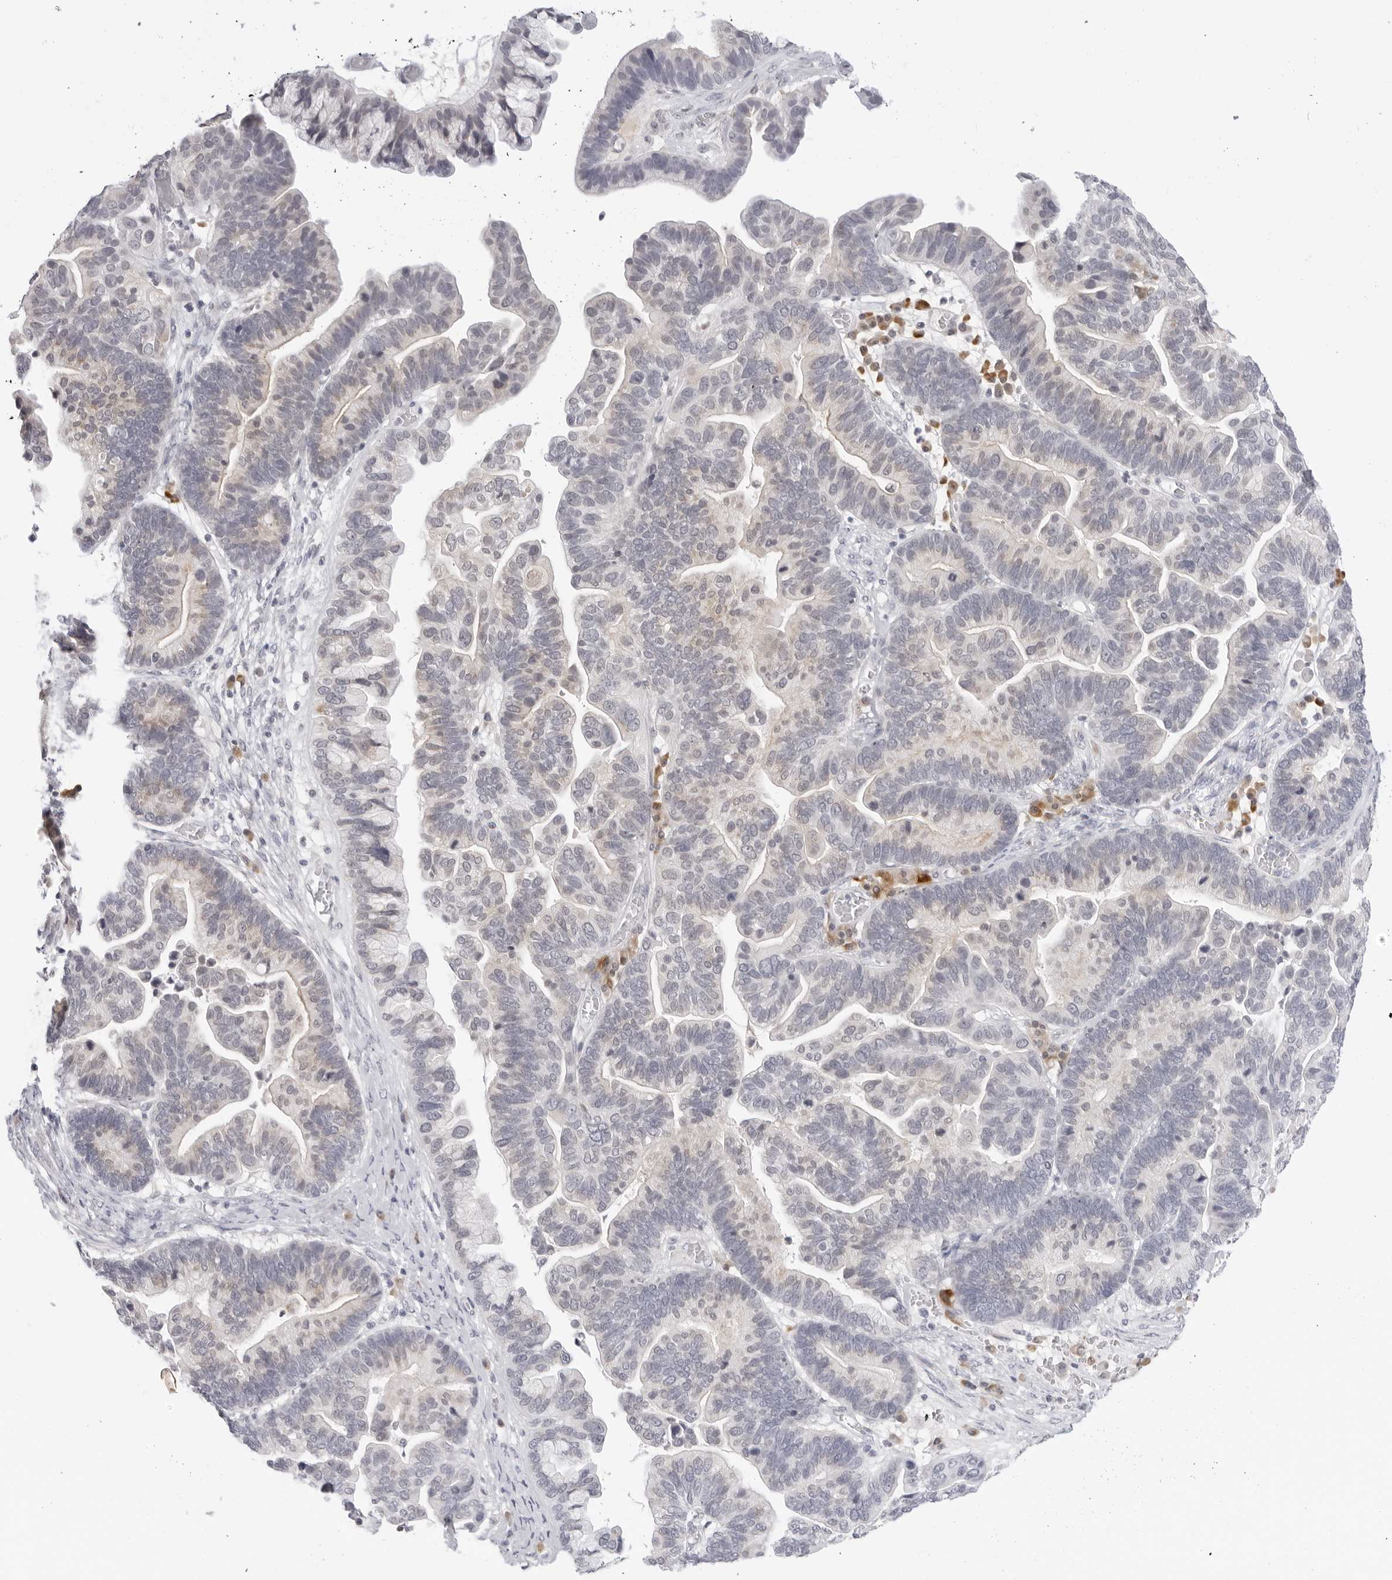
{"staining": {"intensity": "moderate", "quantity": "<25%", "location": "cytoplasmic/membranous"}, "tissue": "ovarian cancer", "cell_type": "Tumor cells", "image_type": "cancer", "snomed": [{"axis": "morphology", "description": "Cystadenocarcinoma, serous, NOS"}, {"axis": "topography", "description": "Ovary"}], "caption": "High-magnification brightfield microscopy of ovarian cancer (serous cystadenocarcinoma) stained with DAB (brown) and counterstained with hematoxylin (blue). tumor cells exhibit moderate cytoplasmic/membranous positivity is present in approximately<25% of cells.", "gene": "EDN2", "patient": {"sex": "female", "age": 56}}